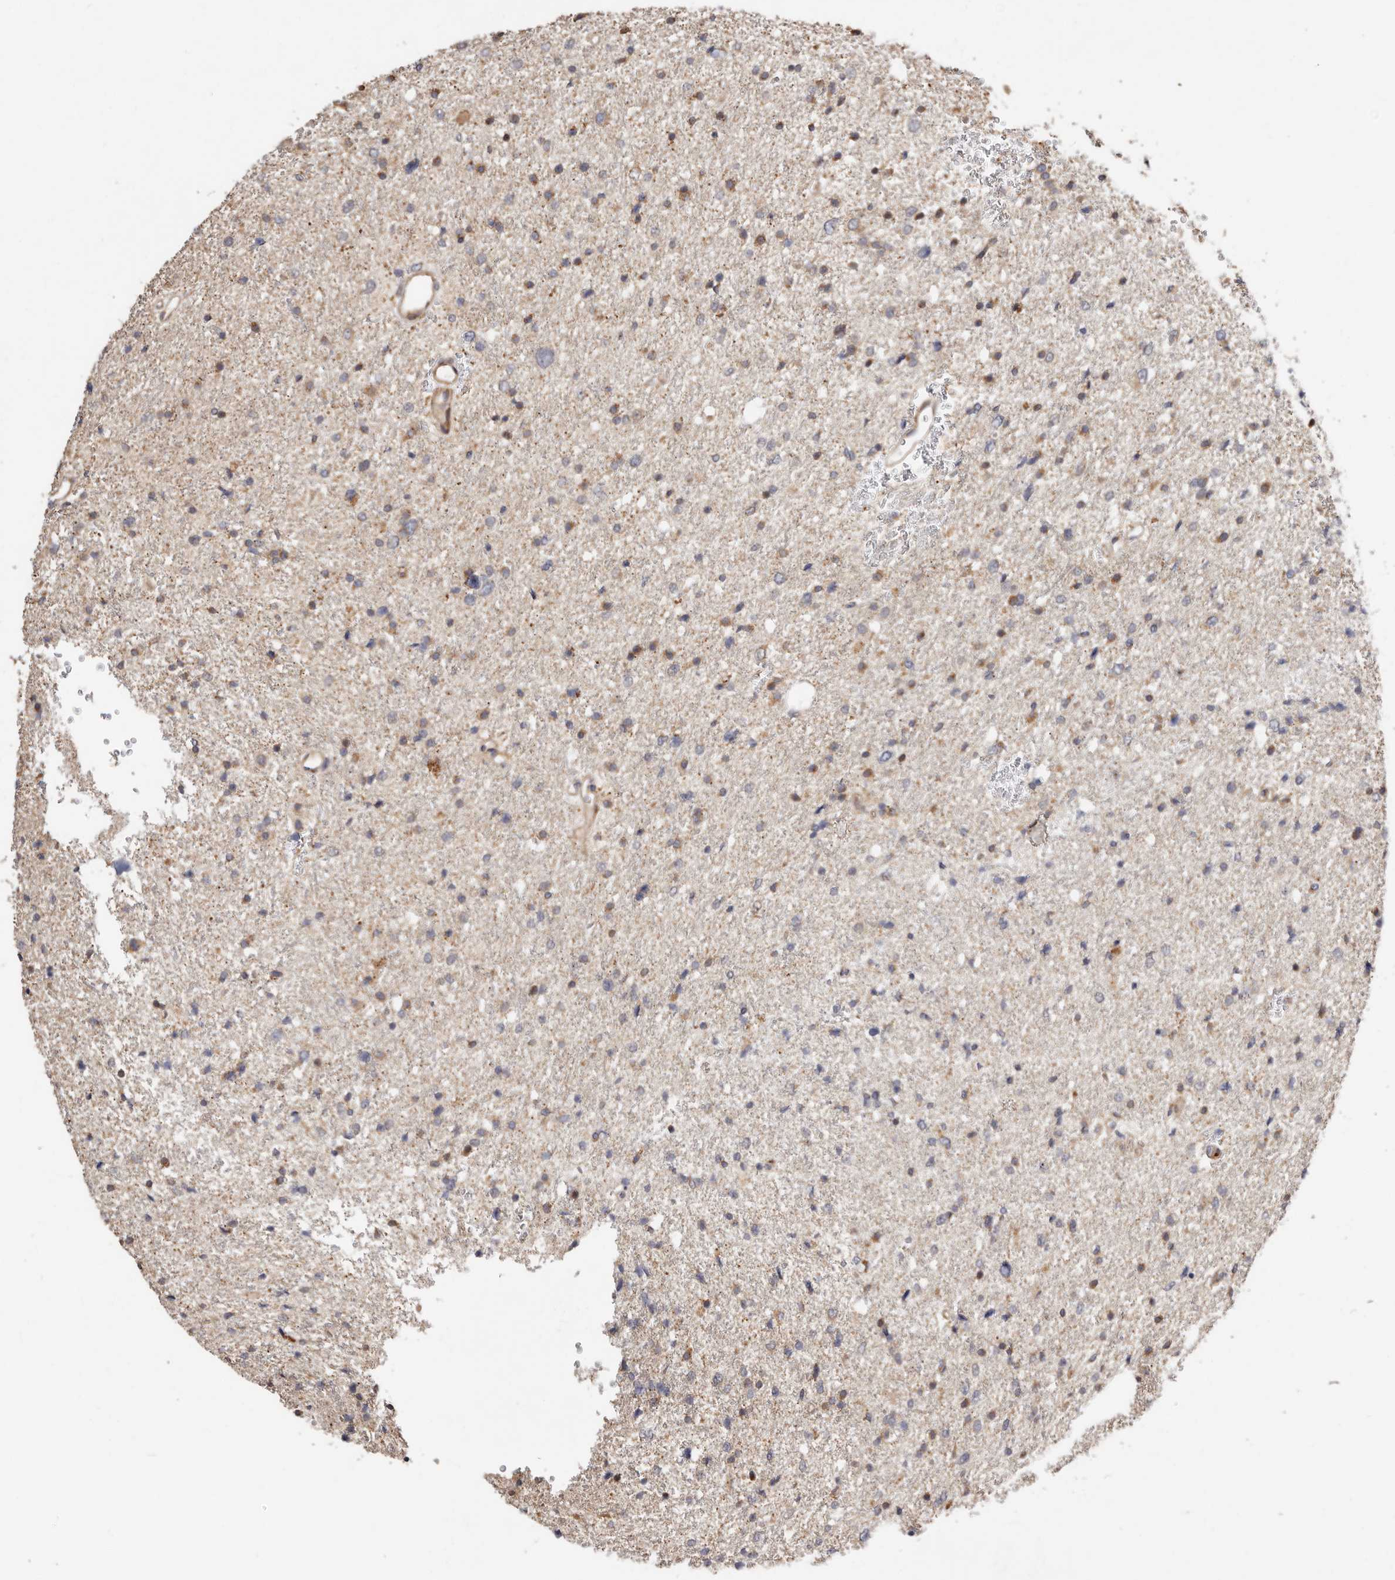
{"staining": {"intensity": "weak", "quantity": ">75%", "location": "cytoplasmic/membranous"}, "tissue": "glioma", "cell_type": "Tumor cells", "image_type": "cancer", "snomed": [{"axis": "morphology", "description": "Glioma, malignant, Low grade"}, {"axis": "topography", "description": "Brain"}], "caption": "Malignant glioma (low-grade) was stained to show a protein in brown. There is low levels of weak cytoplasmic/membranous positivity in approximately >75% of tumor cells.", "gene": "USP33", "patient": {"sex": "female", "age": 37}}